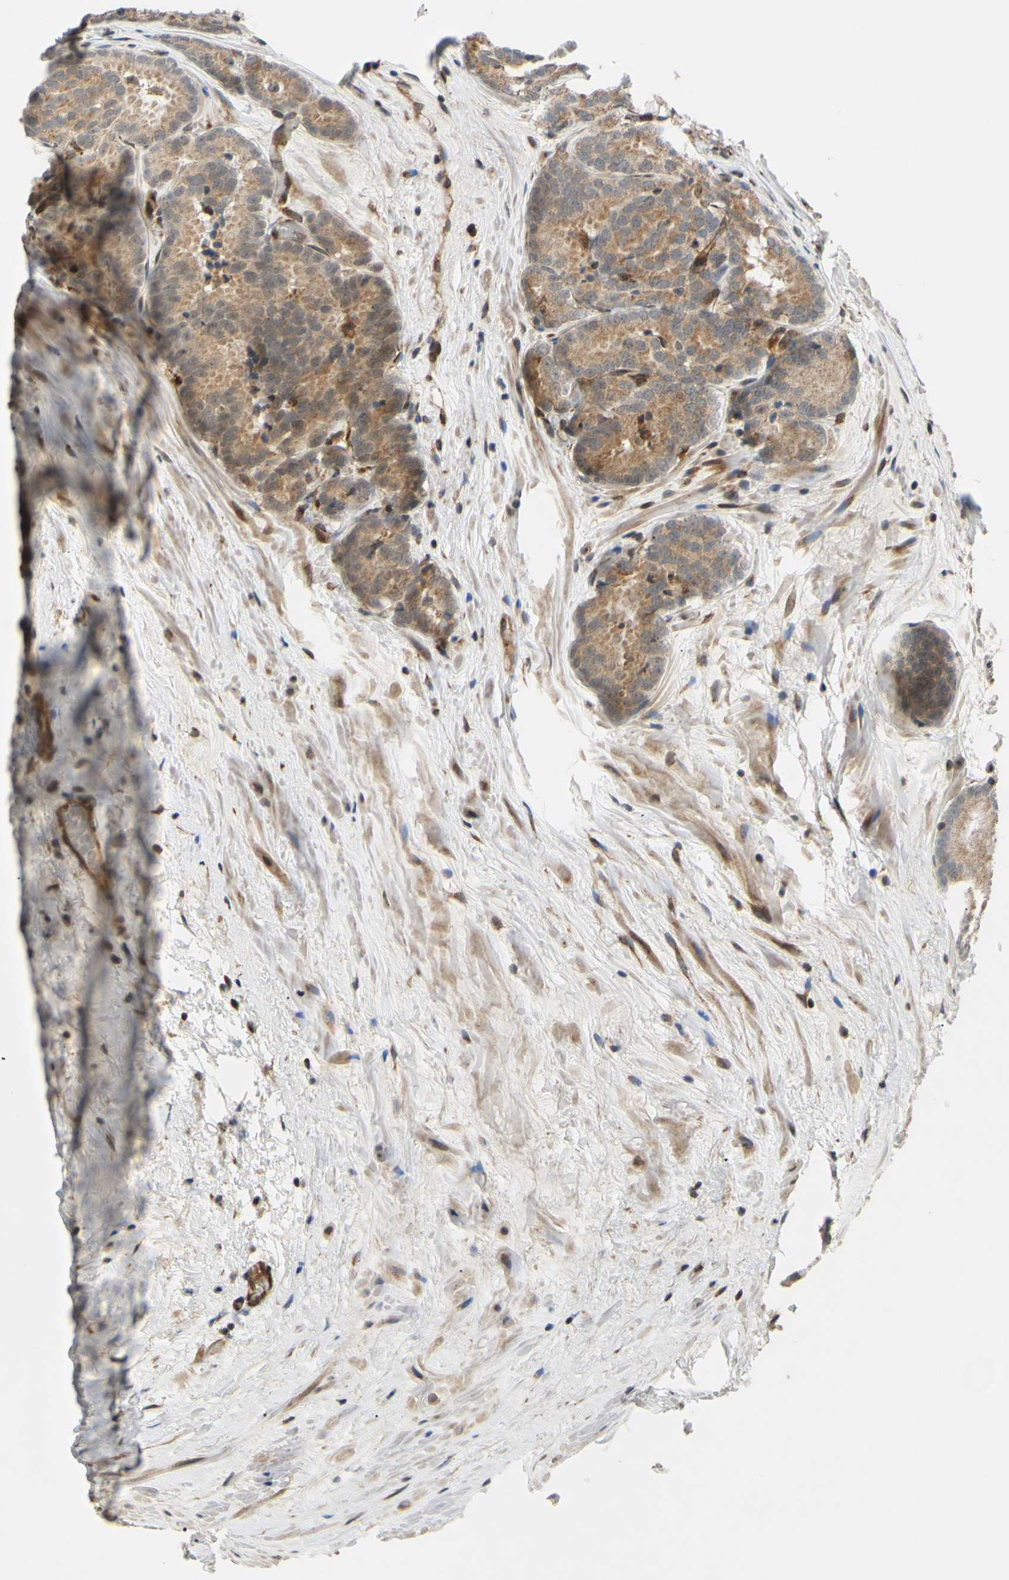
{"staining": {"intensity": "moderate", "quantity": ">75%", "location": "cytoplasmic/membranous"}, "tissue": "prostate cancer", "cell_type": "Tumor cells", "image_type": "cancer", "snomed": [{"axis": "morphology", "description": "Adenocarcinoma, High grade"}, {"axis": "topography", "description": "Prostate"}], "caption": "IHC image of human prostate adenocarcinoma (high-grade) stained for a protein (brown), which exhibits medium levels of moderate cytoplasmic/membranous expression in approximately >75% of tumor cells.", "gene": "PRAF2", "patient": {"sex": "male", "age": 64}}